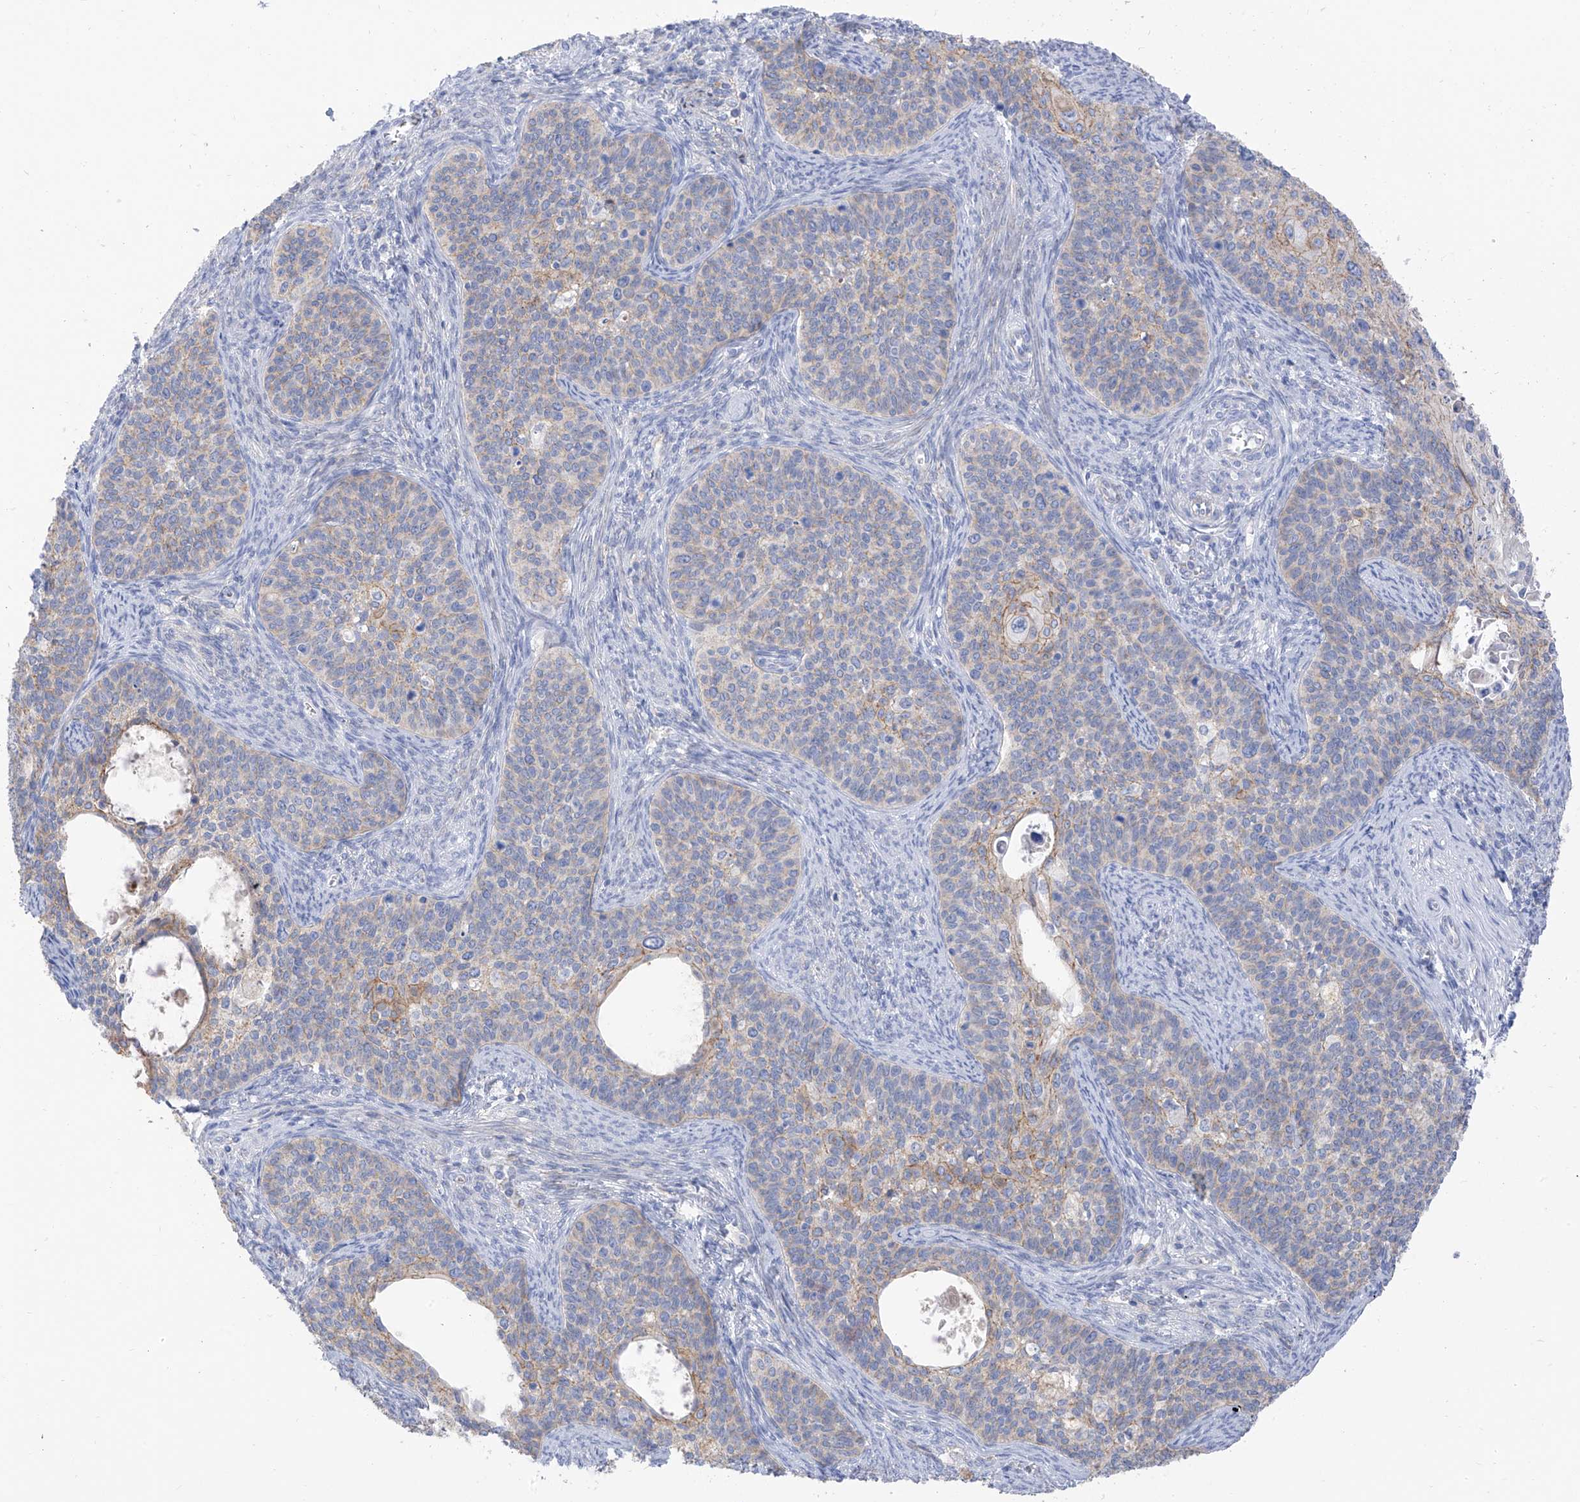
{"staining": {"intensity": "moderate", "quantity": "<25%", "location": "cytoplasmic/membranous"}, "tissue": "cervical cancer", "cell_type": "Tumor cells", "image_type": "cancer", "snomed": [{"axis": "morphology", "description": "Squamous cell carcinoma, NOS"}, {"axis": "topography", "description": "Cervix"}], "caption": "Immunohistochemical staining of human squamous cell carcinoma (cervical) displays low levels of moderate cytoplasmic/membranous protein staining in about <25% of tumor cells.", "gene": "ITGA9", "patient": {"sex": "female", "age": 33}}